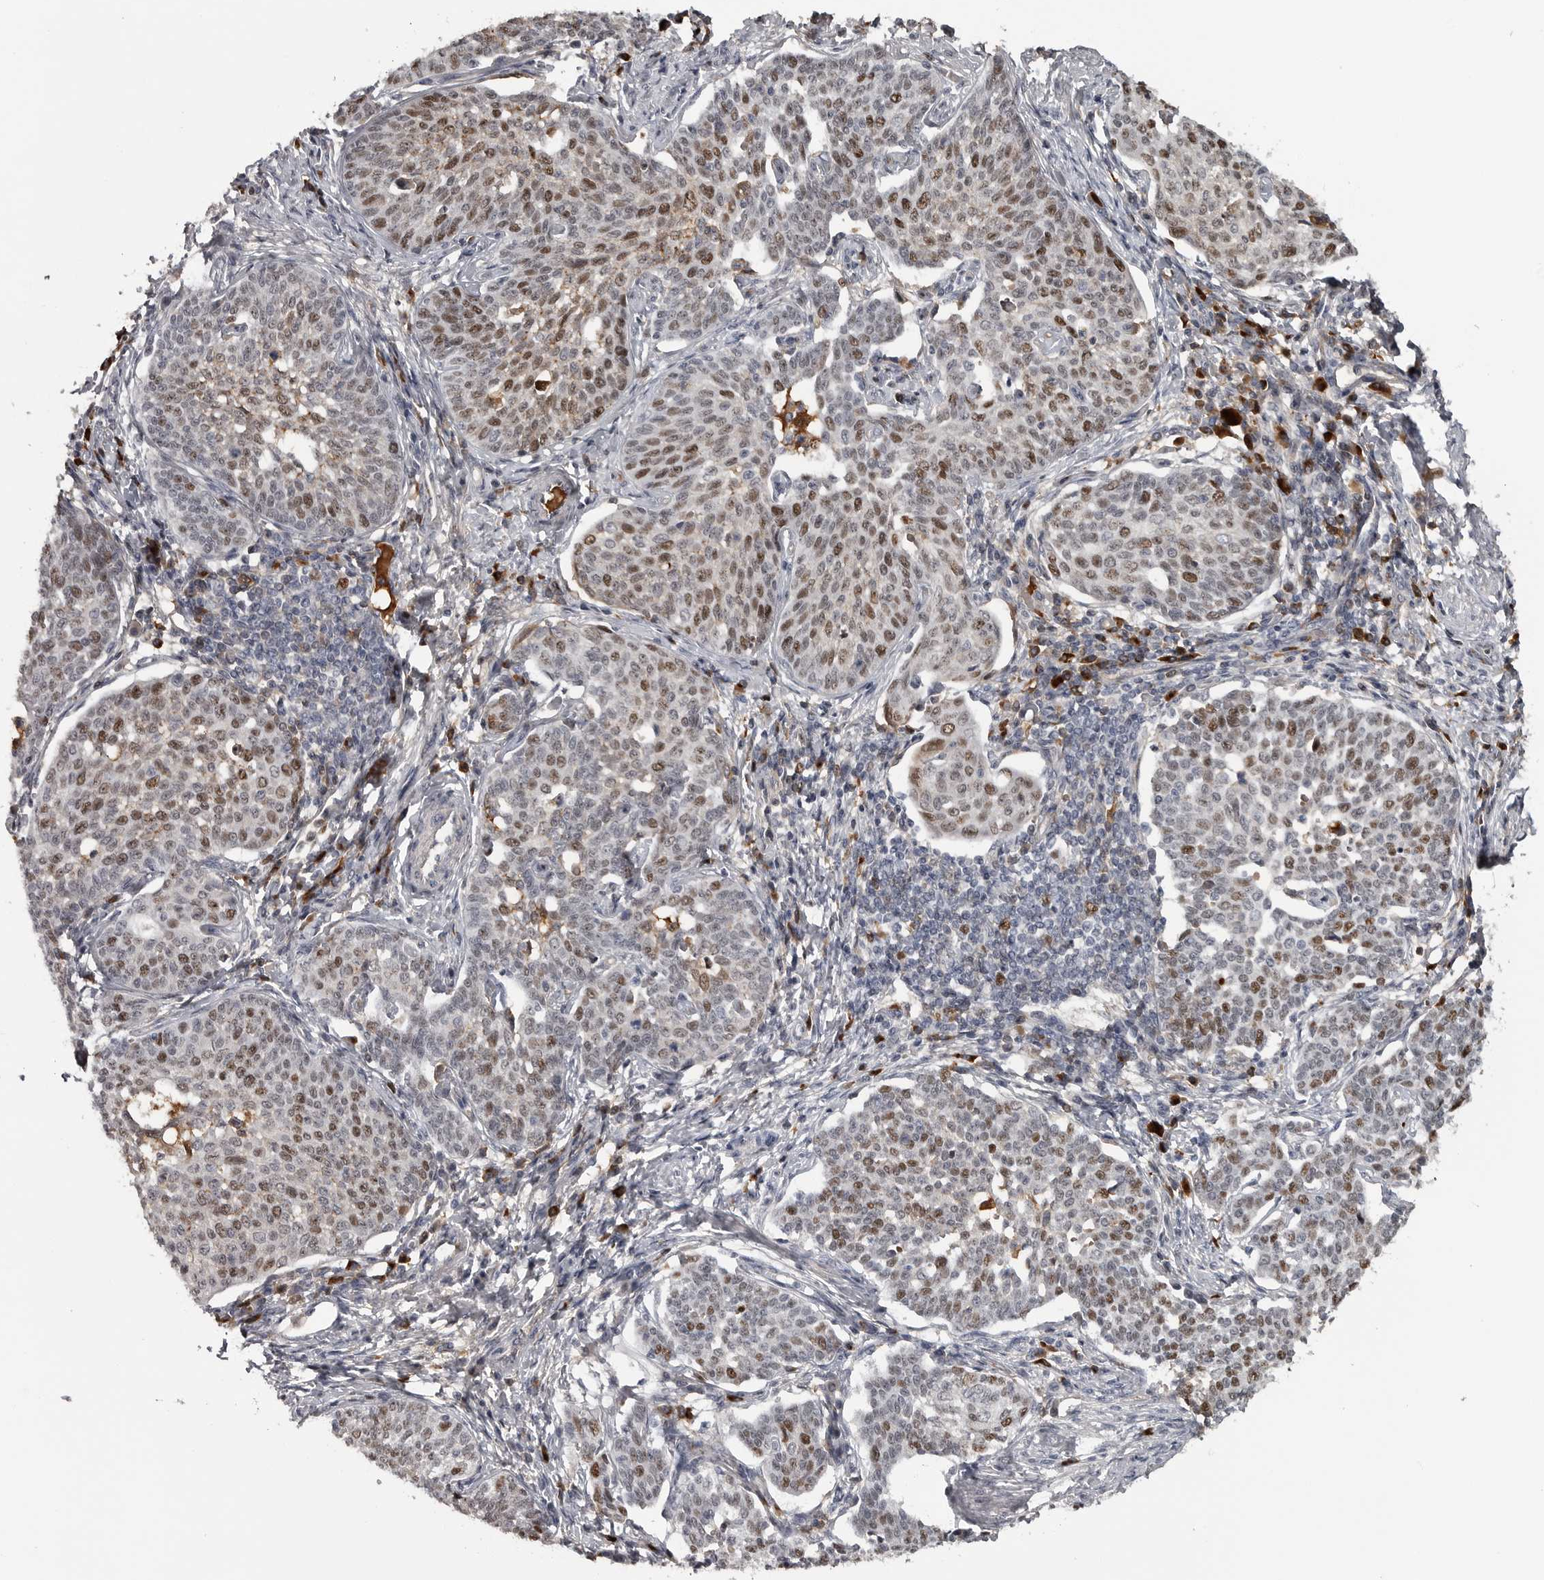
{"staining": {"intensity": "moderate", "quantity": ">75%", "location": "nuclear"}, "tissue": "cervical cancer", "cell_type": "Tumor cells", "image_type": "cancer", "snomed": [{"axis": "morphology", "description": "Squamous cell carcinoma, NOS"}, {"axis": "topography", "description": "Cervix"}], "caption": "Immunohistochemical staining of human cervical cancer reveals medium levels of moderate nuclear protein expression in approximately >75% of tumor cells.", "gene": "ZNF277", "patient": {"sex": "female", "age": 34}}